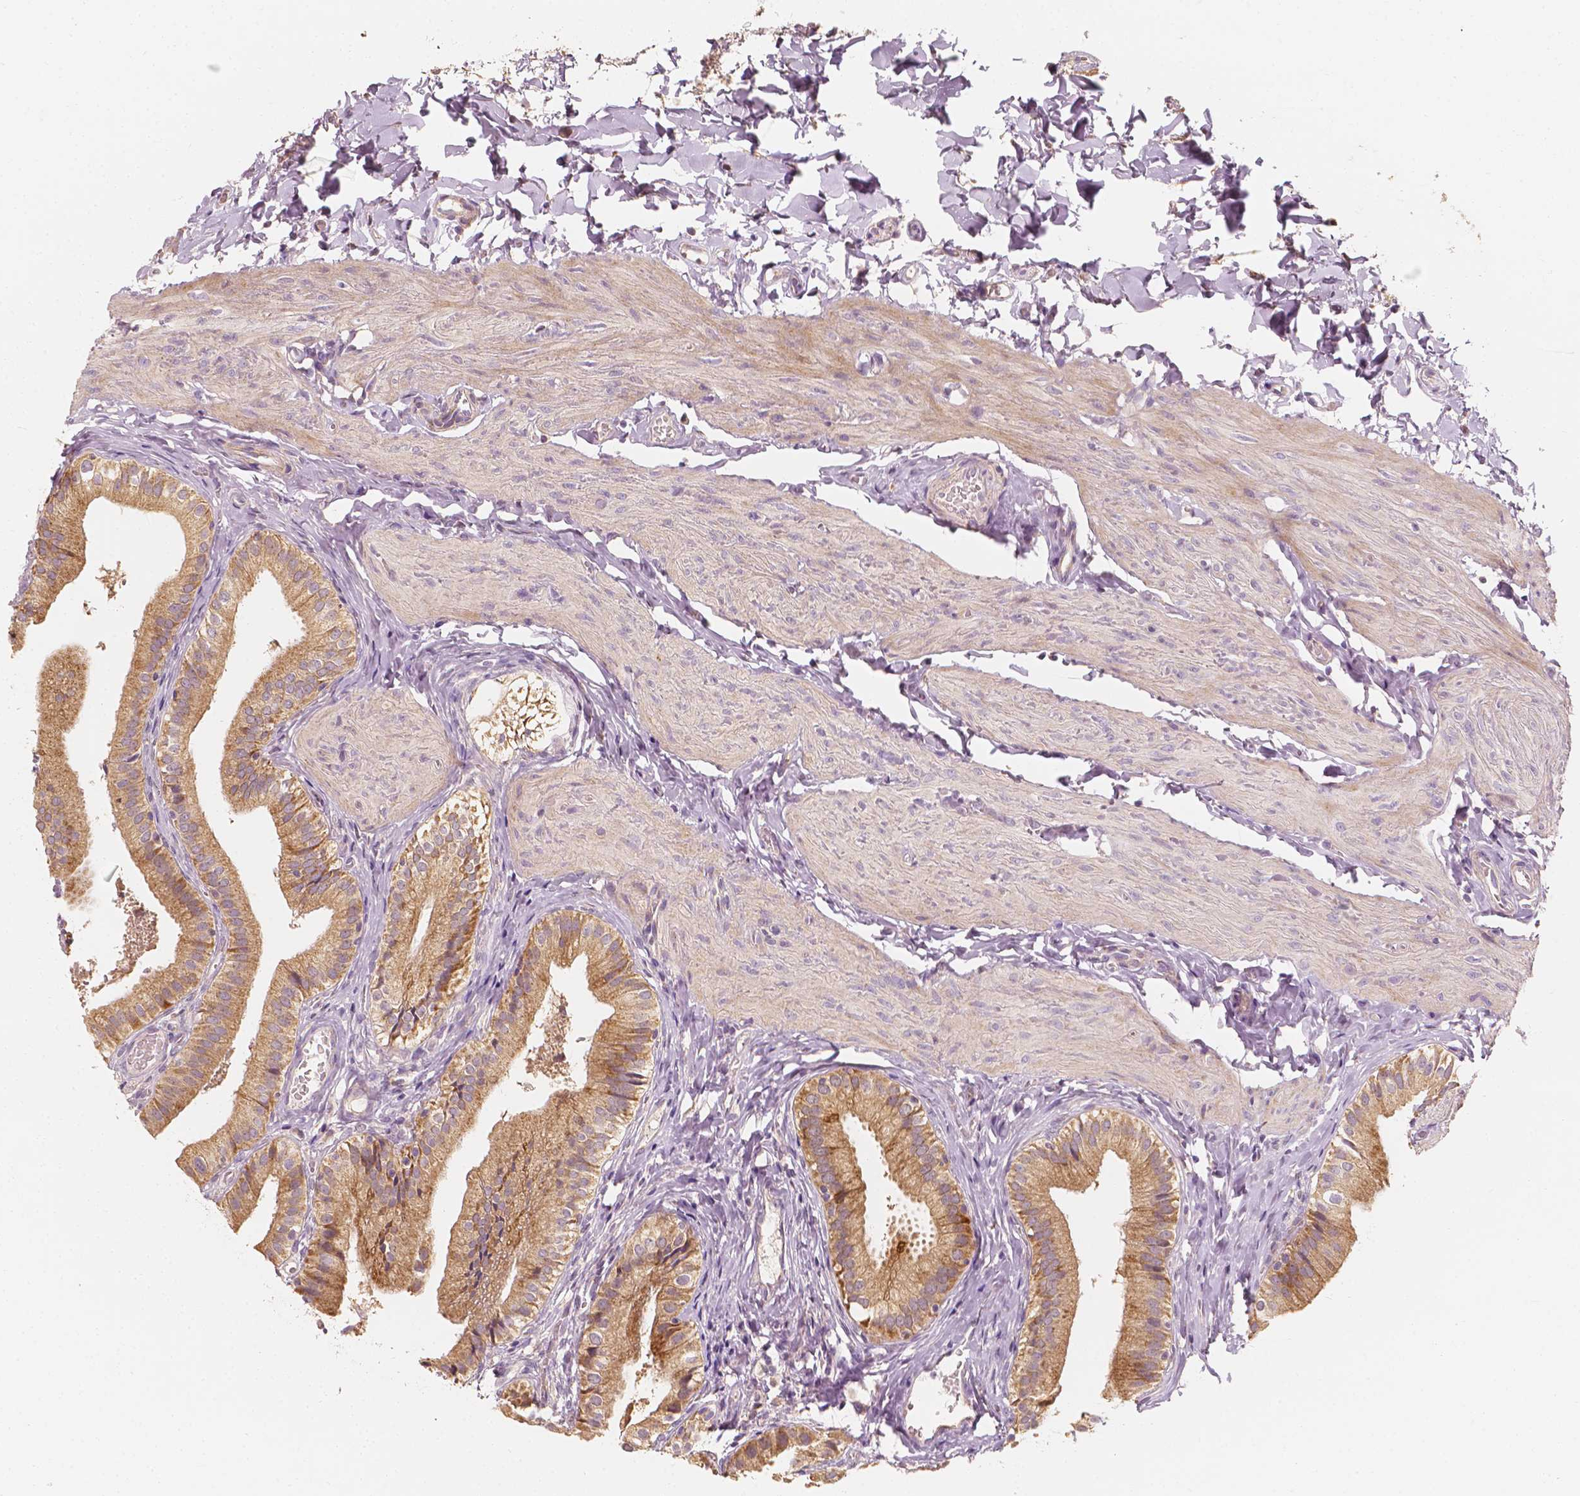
{"staining": {"intensity": "moderate", "quantity": "25%-75%", "location": "cytoplasmic/membranous"}, "tissue": "gallbladder", "cell_type": "Glandular cells", "image_type": "normal", "snomed": [{"axis": "morphology", "description": "Normal tissue, NOS"}, {"axis": "topography", "description": "Gallbladder"}], "caption": "Gallbladder stained with a brown dye shows moderate cytoplasmic/membranous positive staining in approximately 25%-75% of glandular cells.", "gene": "SHPK", "patient": {"sex": "female", "age": 47}}